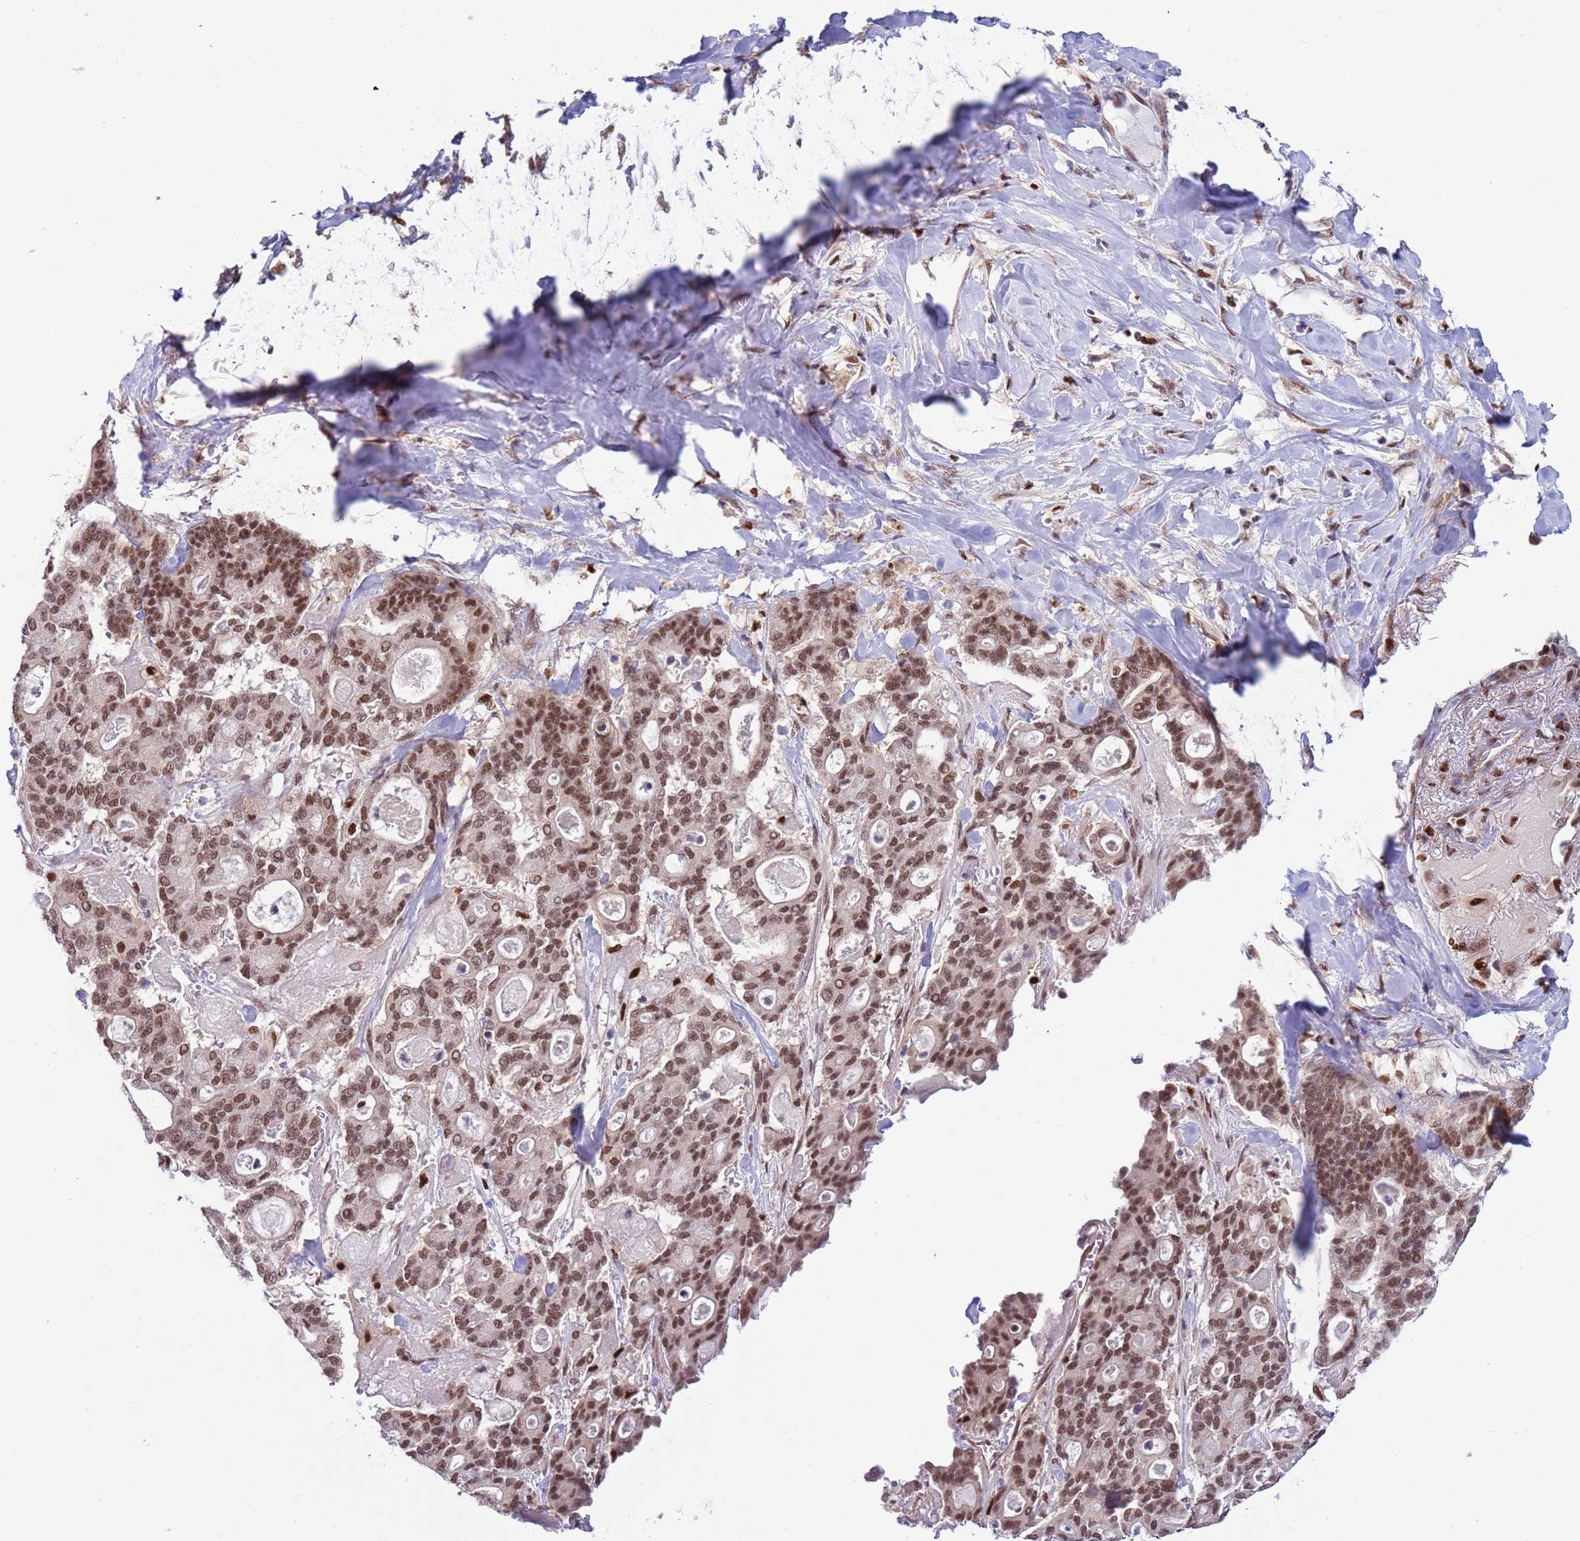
{"staining": {"intensity": "strong", "quantity": ">75%", "location": "nuclear"}, "tissue": "pancreatic cancer", "cell_type": "Tumor cells", "image_type": "cancer", "snomed": [{"axis": "morphology", "description": "Adenocarcinoma, NOS"}, {"axis": "topography", "description": "Pancreas"}], "caption": "The image exhibits a brown stain indicating the presence of a protein in the nuclear of tumor cells in pancreatic adenocarcinoma.", "gene": "PRPF6", "patient": {"sex": "male", "age": 63}}